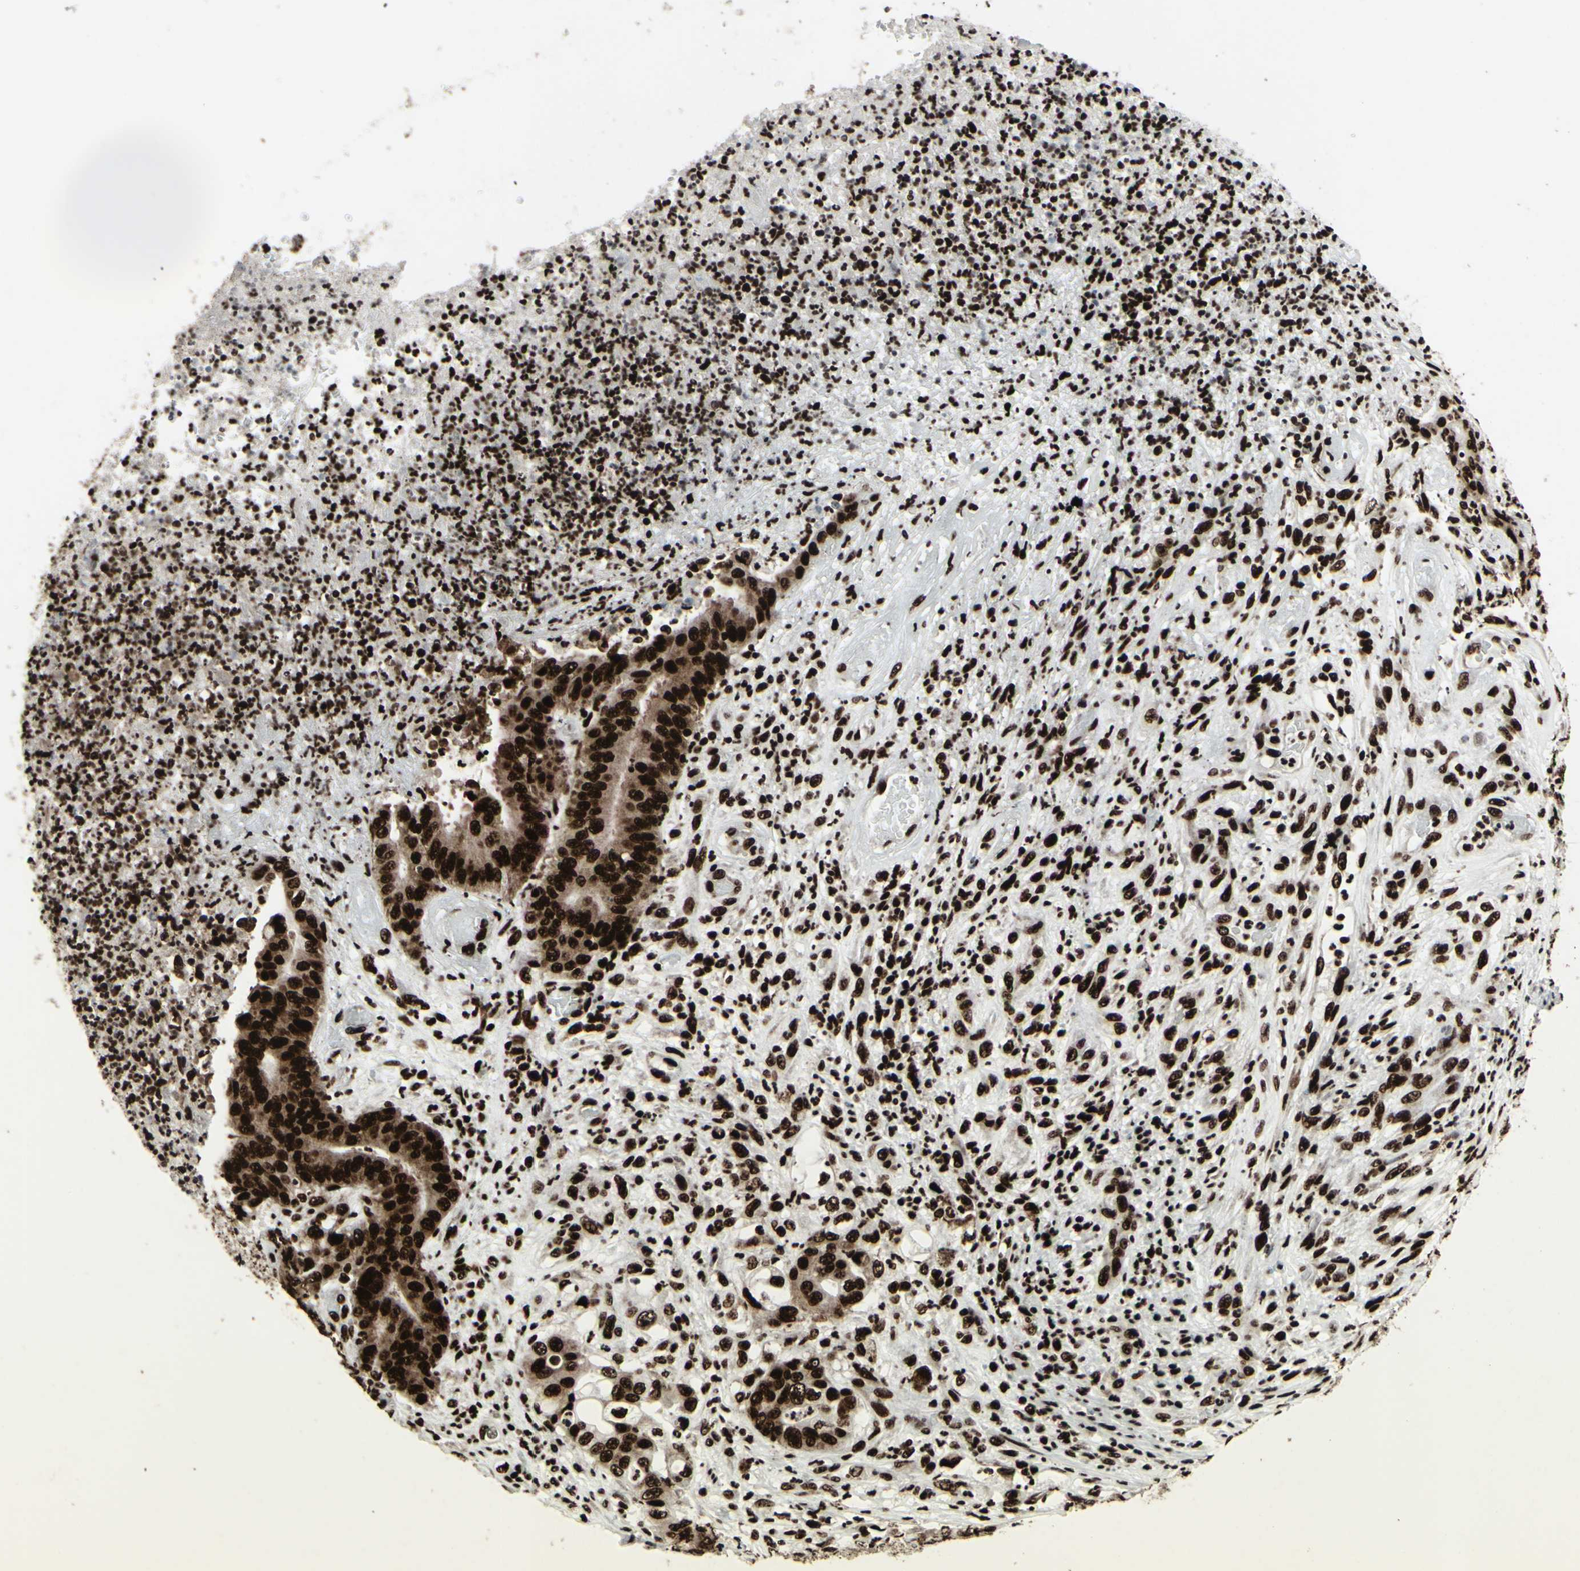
{"staining": {"intensity": "strong", "quantity": ">75%", "location": "nuclear"}, "tissue": "stomach cancer", "cell_type": "Tumor cells", "image_type": "cancer", "snomed": [{"axis": "morphology", "description": "Adenocarcinoma, NOS"}, {"axis": "topography", "description": "Stomach"}], "caption": "Human stomach cancer (adenocarcinoma) stained with a protein marker shows strong staining in tumor cells.", "gene": "U2AF2", "patient": {"sex": "female", "age": 73}}